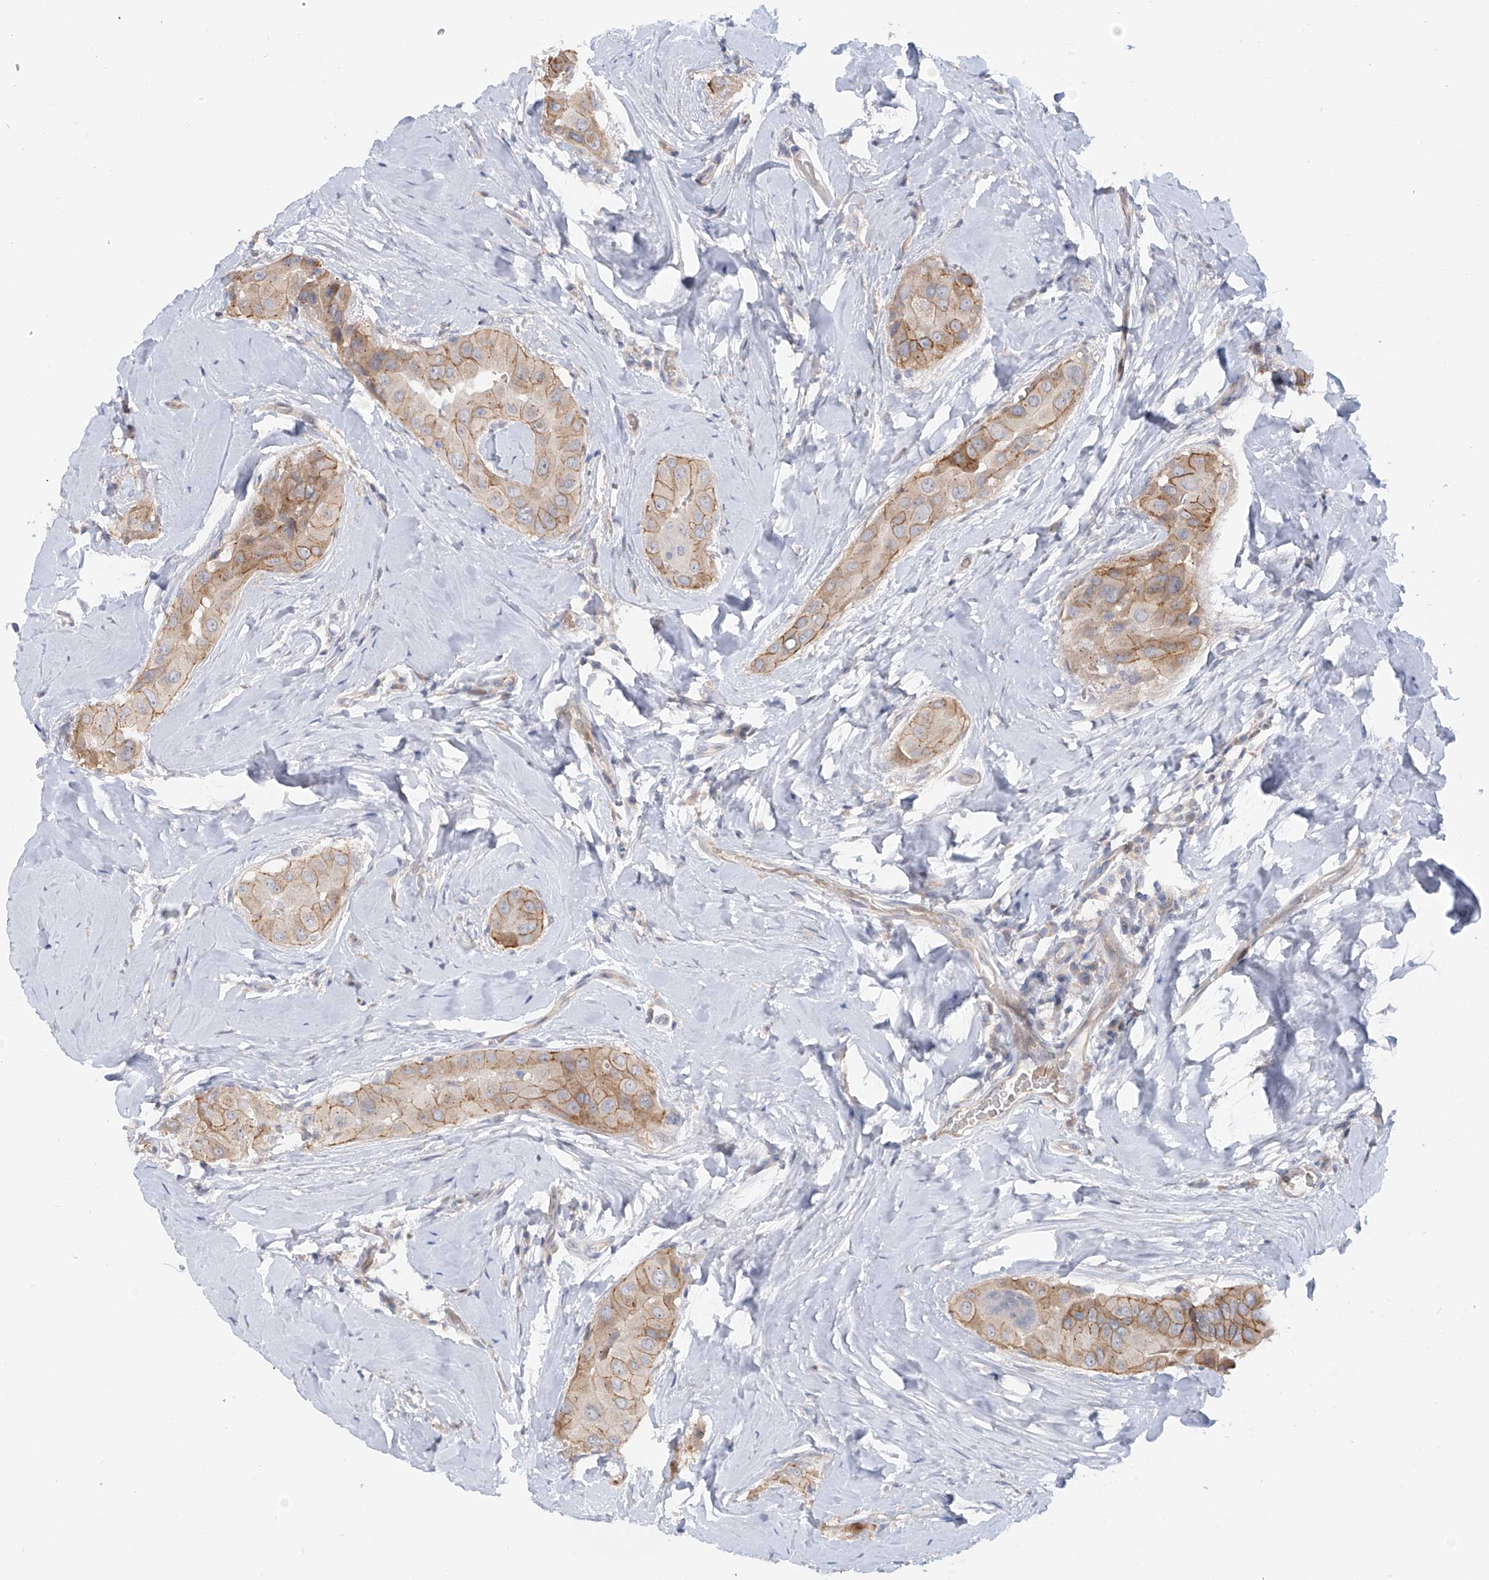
{"staining": {"intensity": "moderate", "quantity": "25%-75%", "location": "cytoplasmic/membranous"}, "tissue": "thyroid cancer", "cell_type": "Tumor cells", "image_type": "cancer", "snomed": [{"axis": "morphology", "description": "Papillary adenocarcinoma, NOS"}, {"axis": "topography", "description": "Thyroid gland"}], "caption": "The immunohistochemical stain shows moderate cytoplasmic/membranous positivity in tumor cells of papillary adenocarcinoma (thyroid) tissue.", "gene": "LRRC1", "patient": {"sex": "male", "age": 33}}